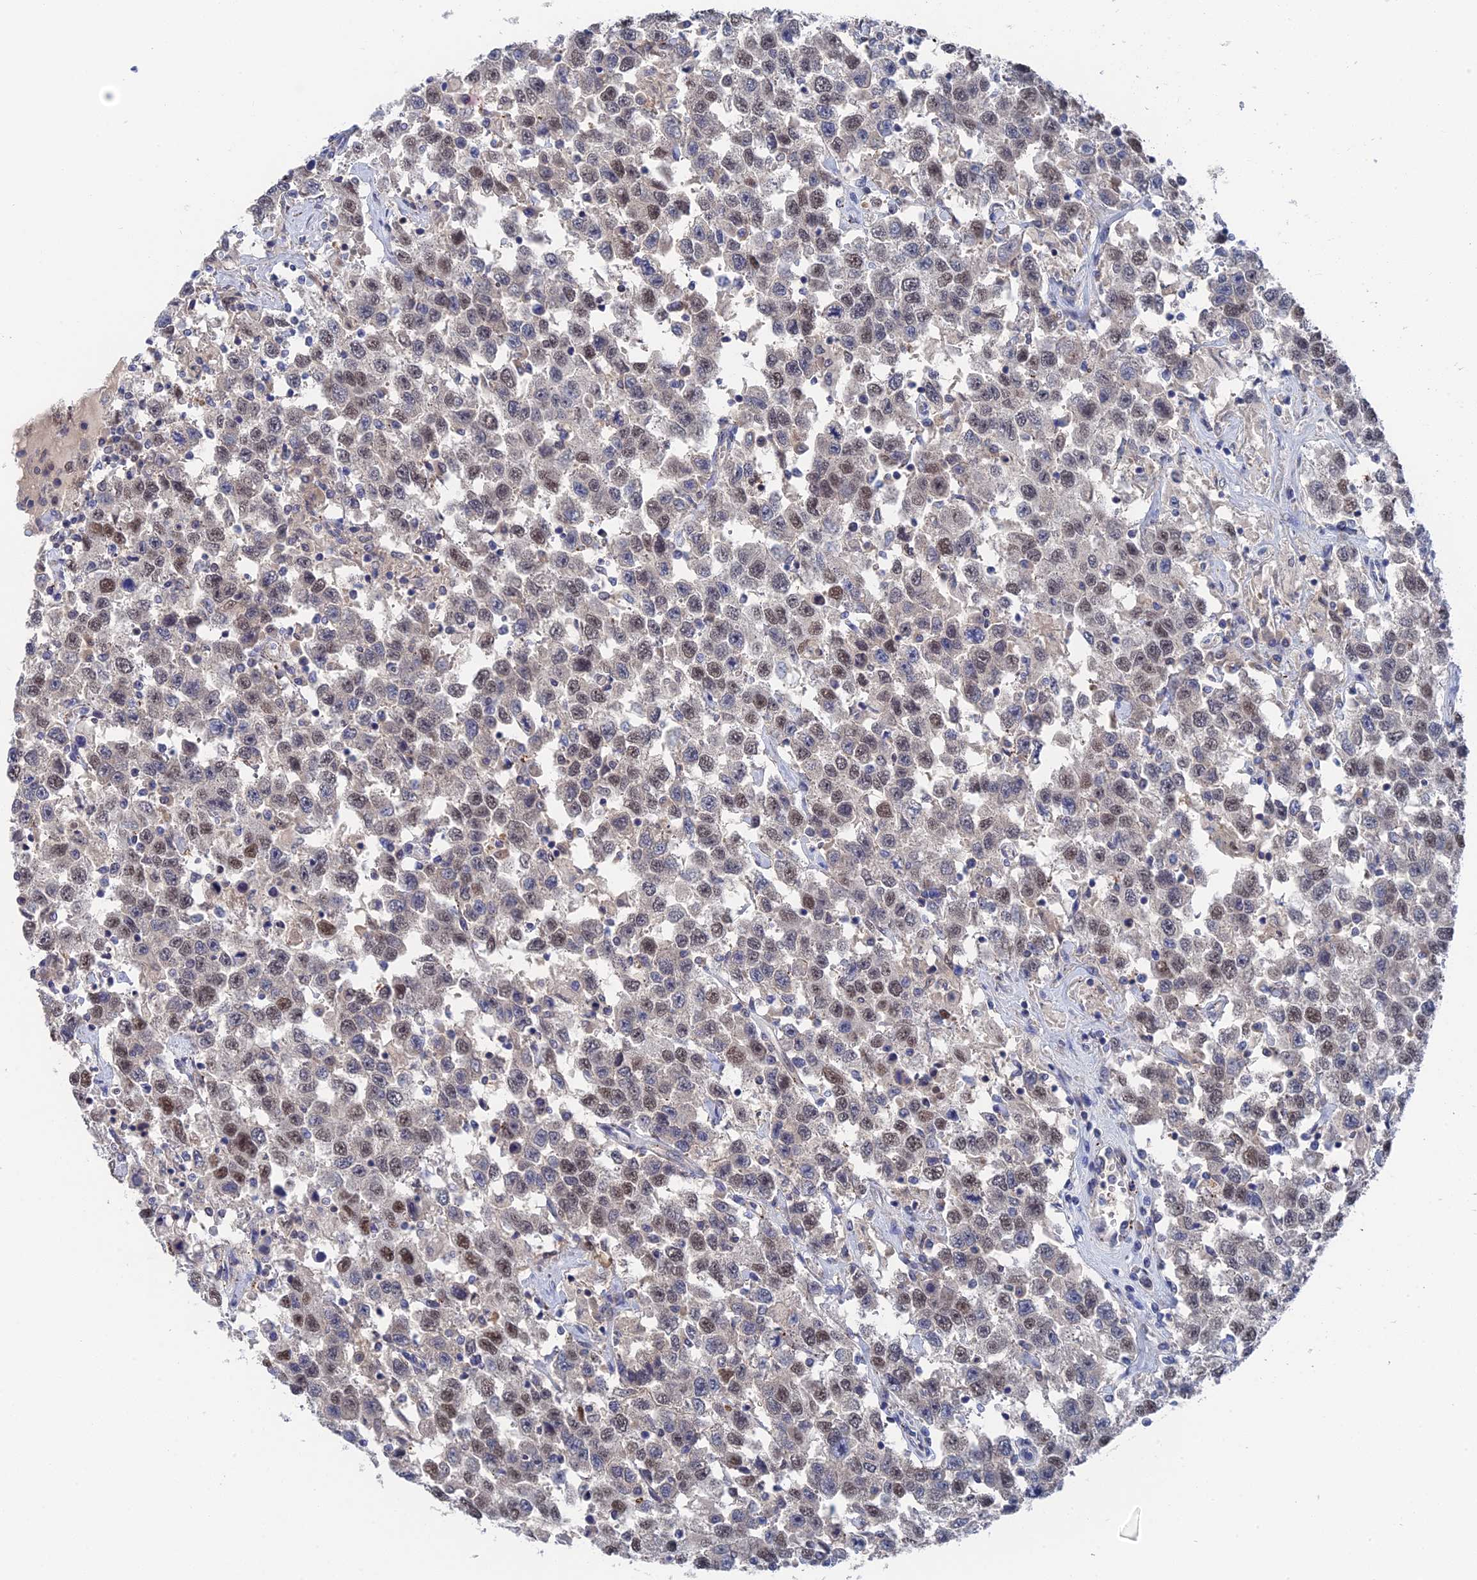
{"staining": {"intensity": "weak", "quantity": "25%-75%", "location": "nuclear"}, "tissue": "testis cancer", "cell_type": "Tumor cells", "image_type": "cancer", "snomed": [{"axis": "morphology", "description": "Seminoma, NOS"}, {"axis": "topography", "description": "Testis"}], "caption": "Testis seminoma tissue shows weak nuclear staining in approximately 25%-75% of tumor cells (Stains: DAB in brown, nuclei in blue, Microscopy: brightfield microscopy at high magnification).", "gene": "MTHFSD", "patient": {"sex": "male", "age": 41}}